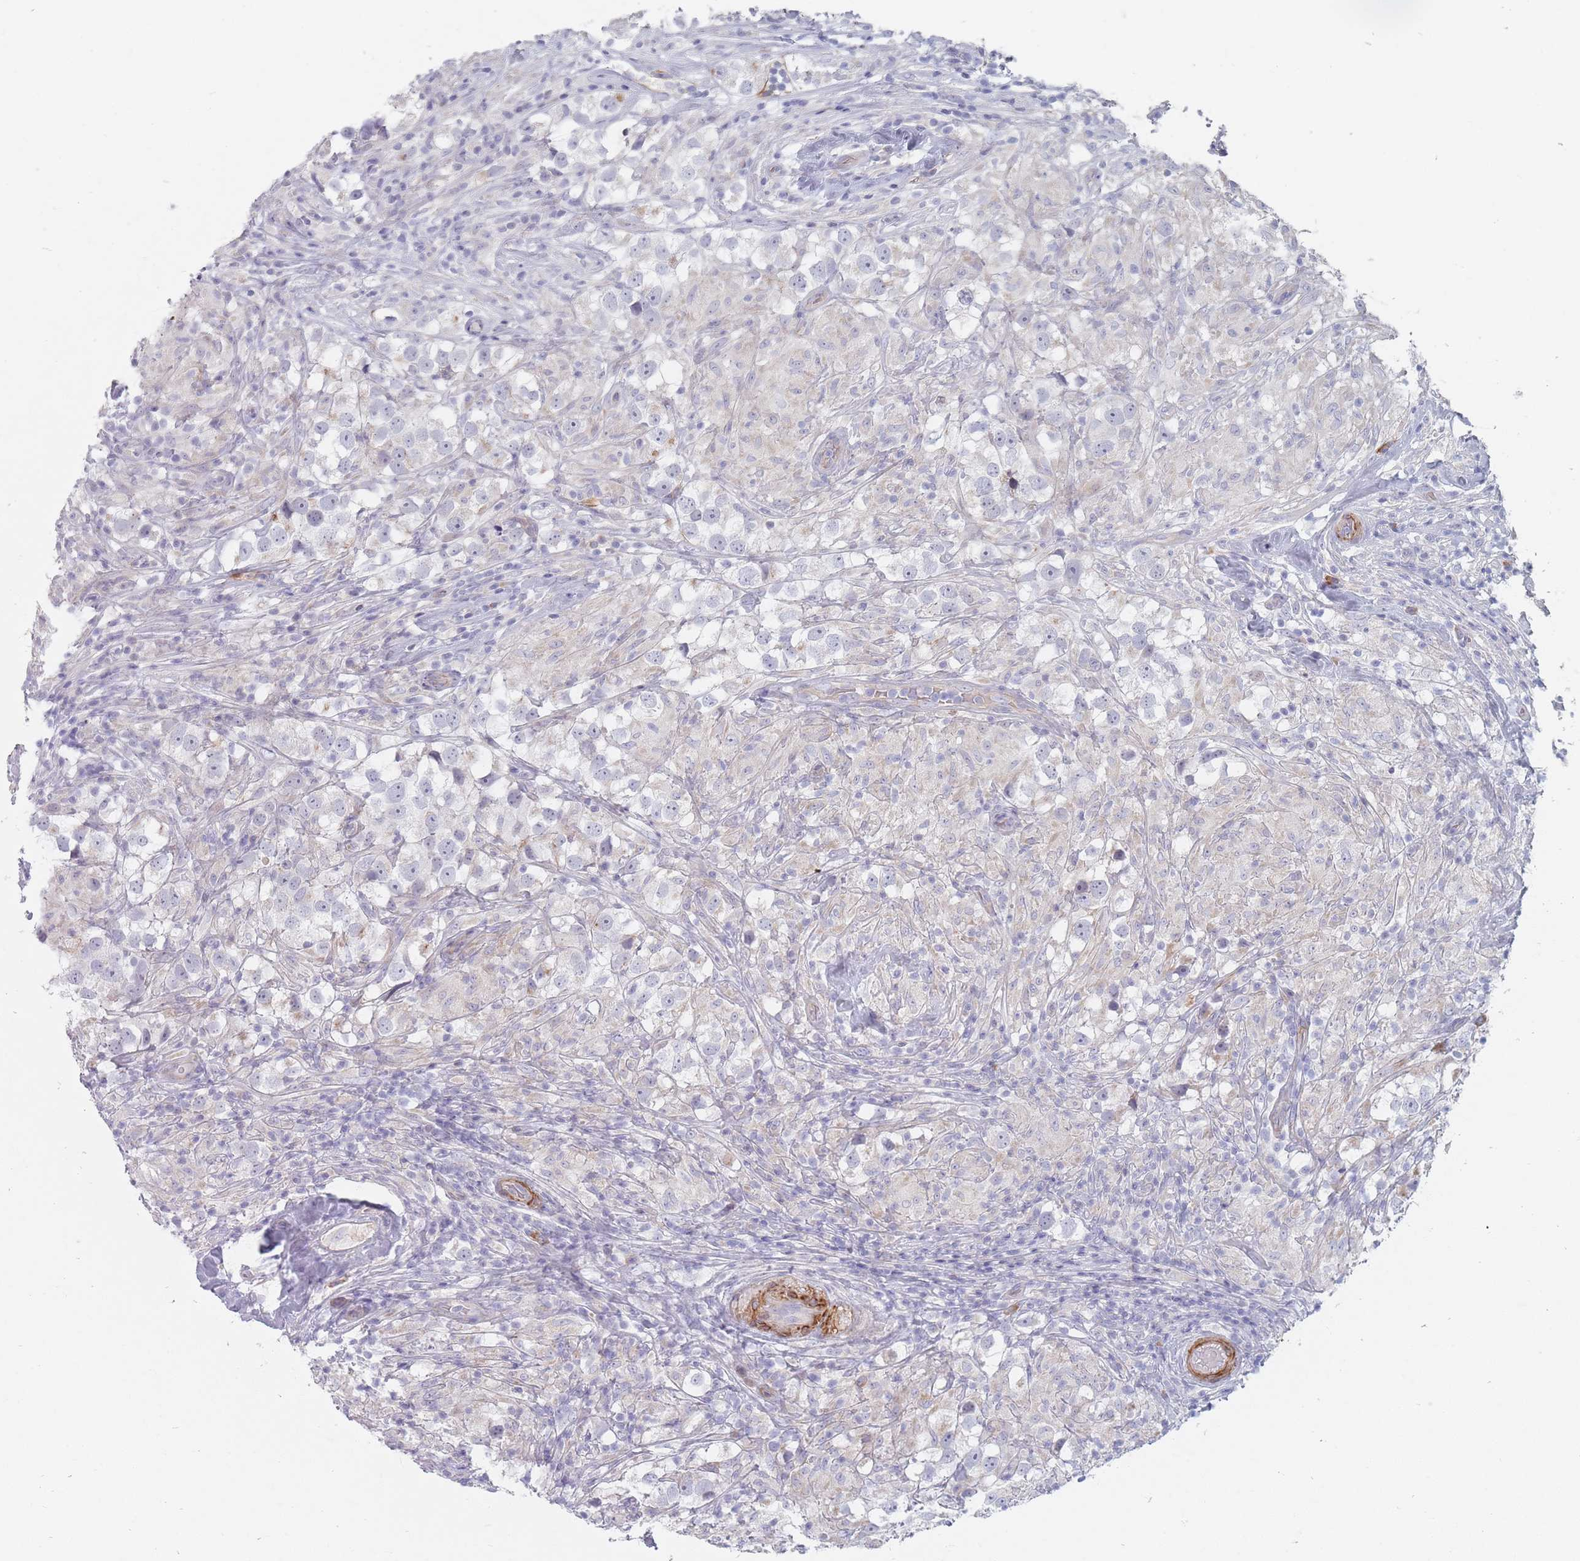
{"staining": {"intensity": "negative", "quantity": "none", "location": "none"}, "tissue": "testis cancer", "cell_type": "Tumor cells", "image_type": "cancer", "snomed": [{"axis": "morphology", "description": "Seminoma, NOS"}, {"axis": "topography", "description": "Testis"}], "caption": "The immunohistochemistry (IHC) photomicrograph has no significant positivity in tumor cells of seminoma (testis) tissue. Brightfield microscopy of immunohistochemistry (IHC) stained with DAB (brown) and hematoxylin (blue), captured at high magnification.", "gene": "ERBIN", "patient": {"sex": "male", "age": 46}}